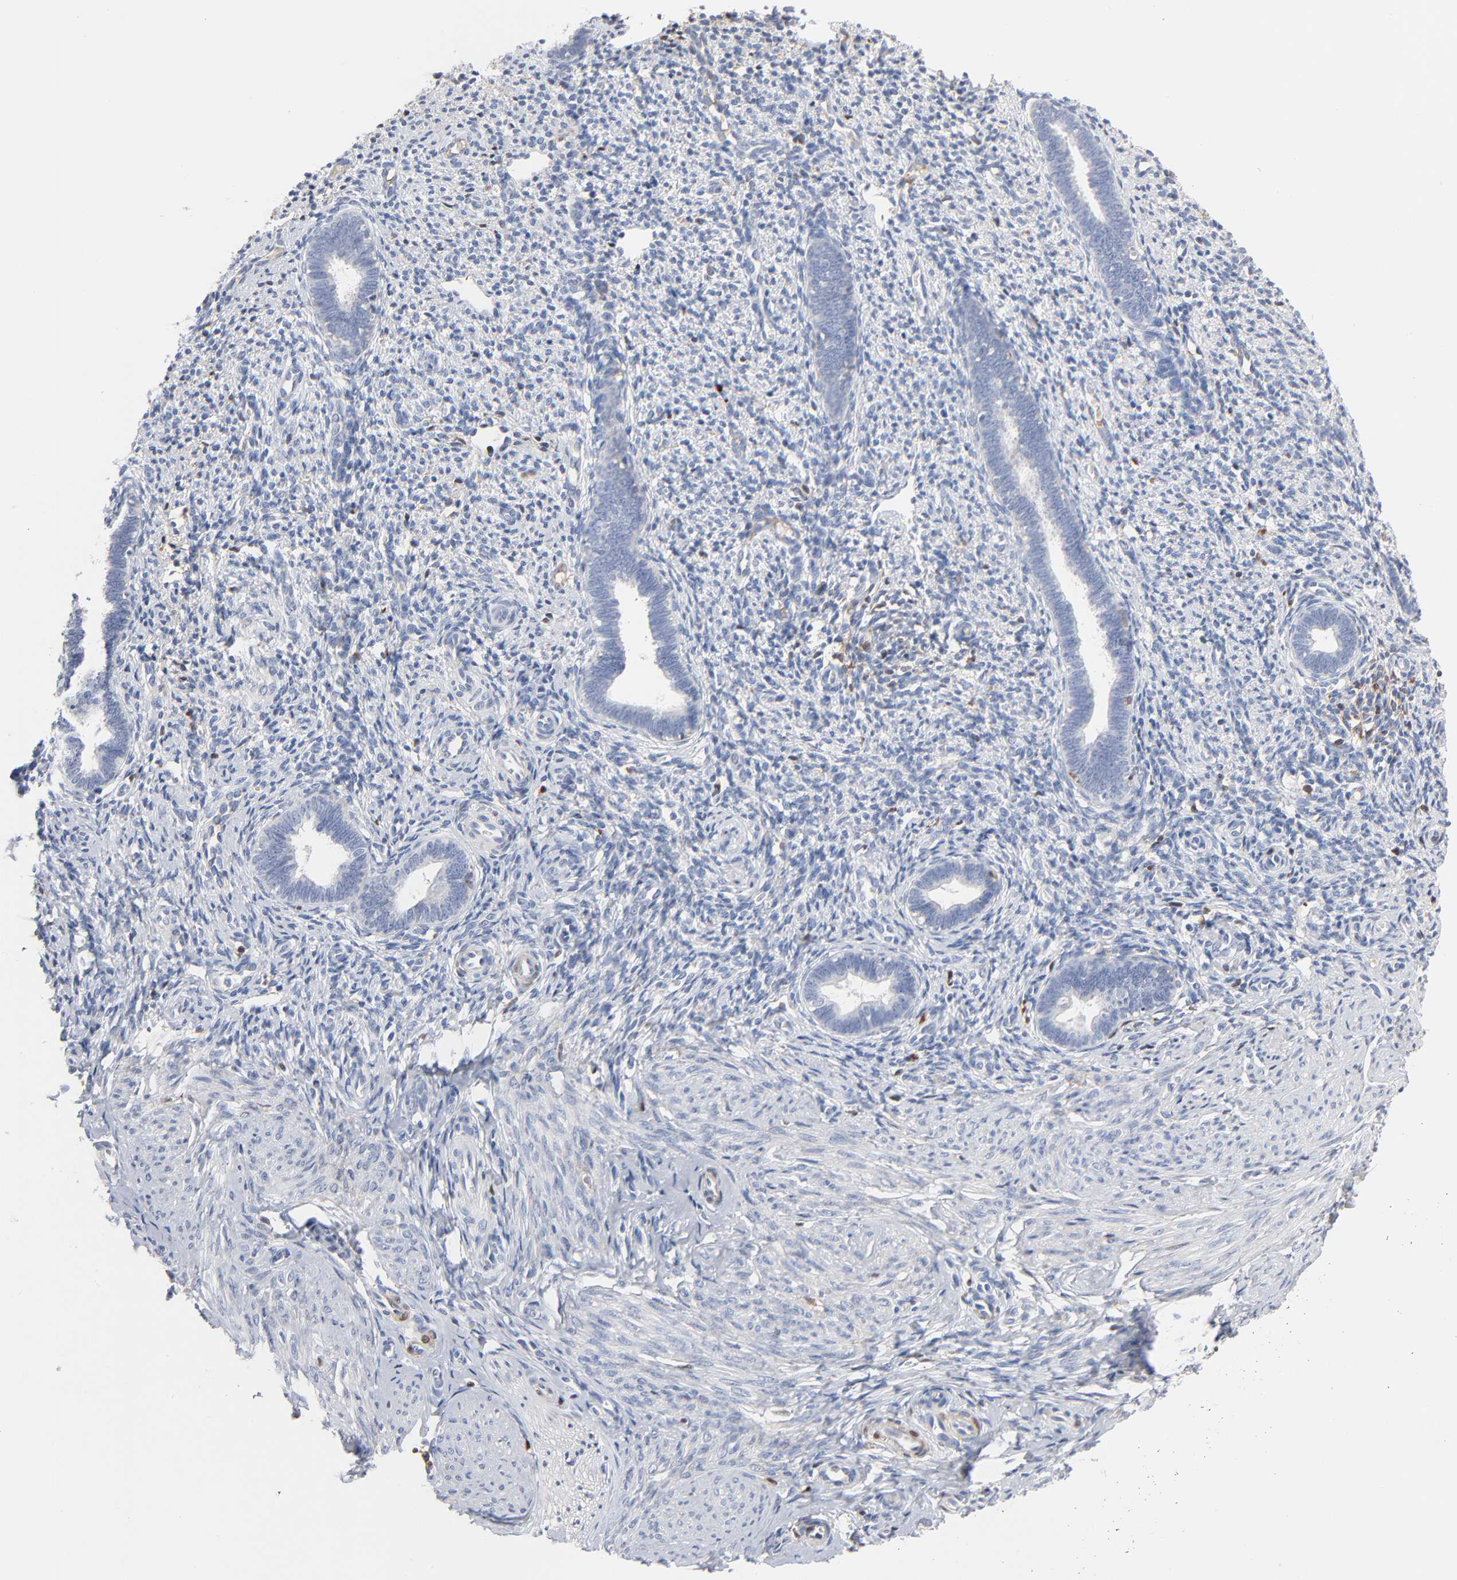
{"staining": {"intensity": "weak", "quantity": "25%-75%", "location": "cytoplasmic/membranous"}, "tissue": "endometrium", "cell_type": "Cells in endometrial stroma", "image_type": "normal", "snomed": [{"axis": "morphology", "description": "Normal tissue, NOS"}, {"axis": "topography", "description": "Endometrium"}], "caption": "A low amount of weak cytoplasmic/membranous positivity is present in about 25%-75% of cells in endometrial stroma in benign endometrium.", "gene": "SERPINA4", "patient": {"sex": "female", "age": 27}}